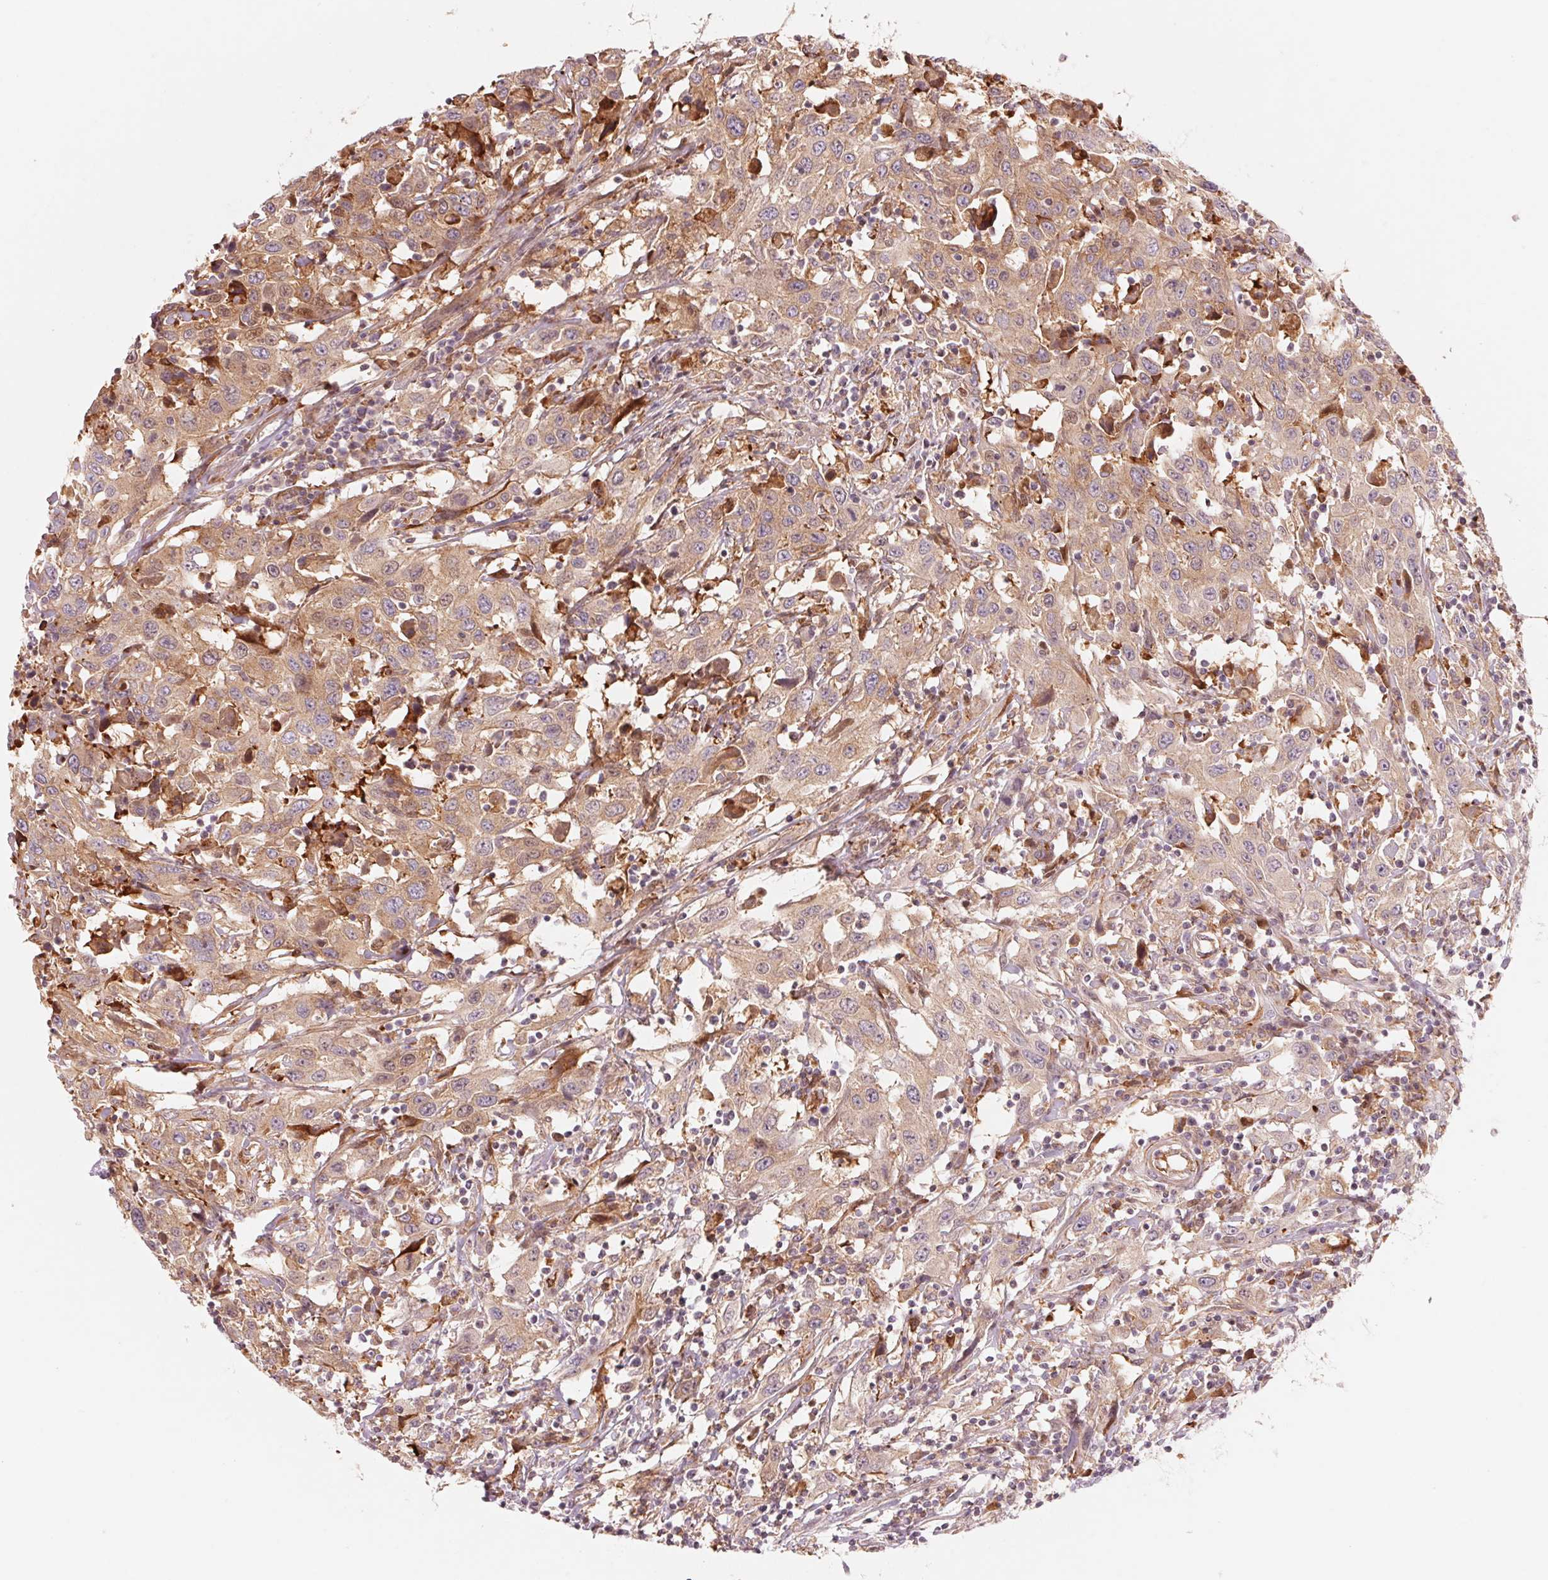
{"staining": {"intensity": "weak", "quantity": ">75%", "location": "cytoplasmic/membranous"}, "tissue": "urothelial cancer", "cell_type": "Tumor cells", "image_type": "cancer", "snomed": [{"axis": "morphology", "description": "Urothelial carcinoma, High grade"}, {"axis": "topography", "description": "Urinary bladder"}], "caption": "Immunohistochemistry (DAB) staining of urothelial cancer demonstrates weak cytoplasmic/membranous protein expression in approximately >75% of tumor cells.", "gene": "SLC17A4", "patient": {"sex": "male", "age": 61}}